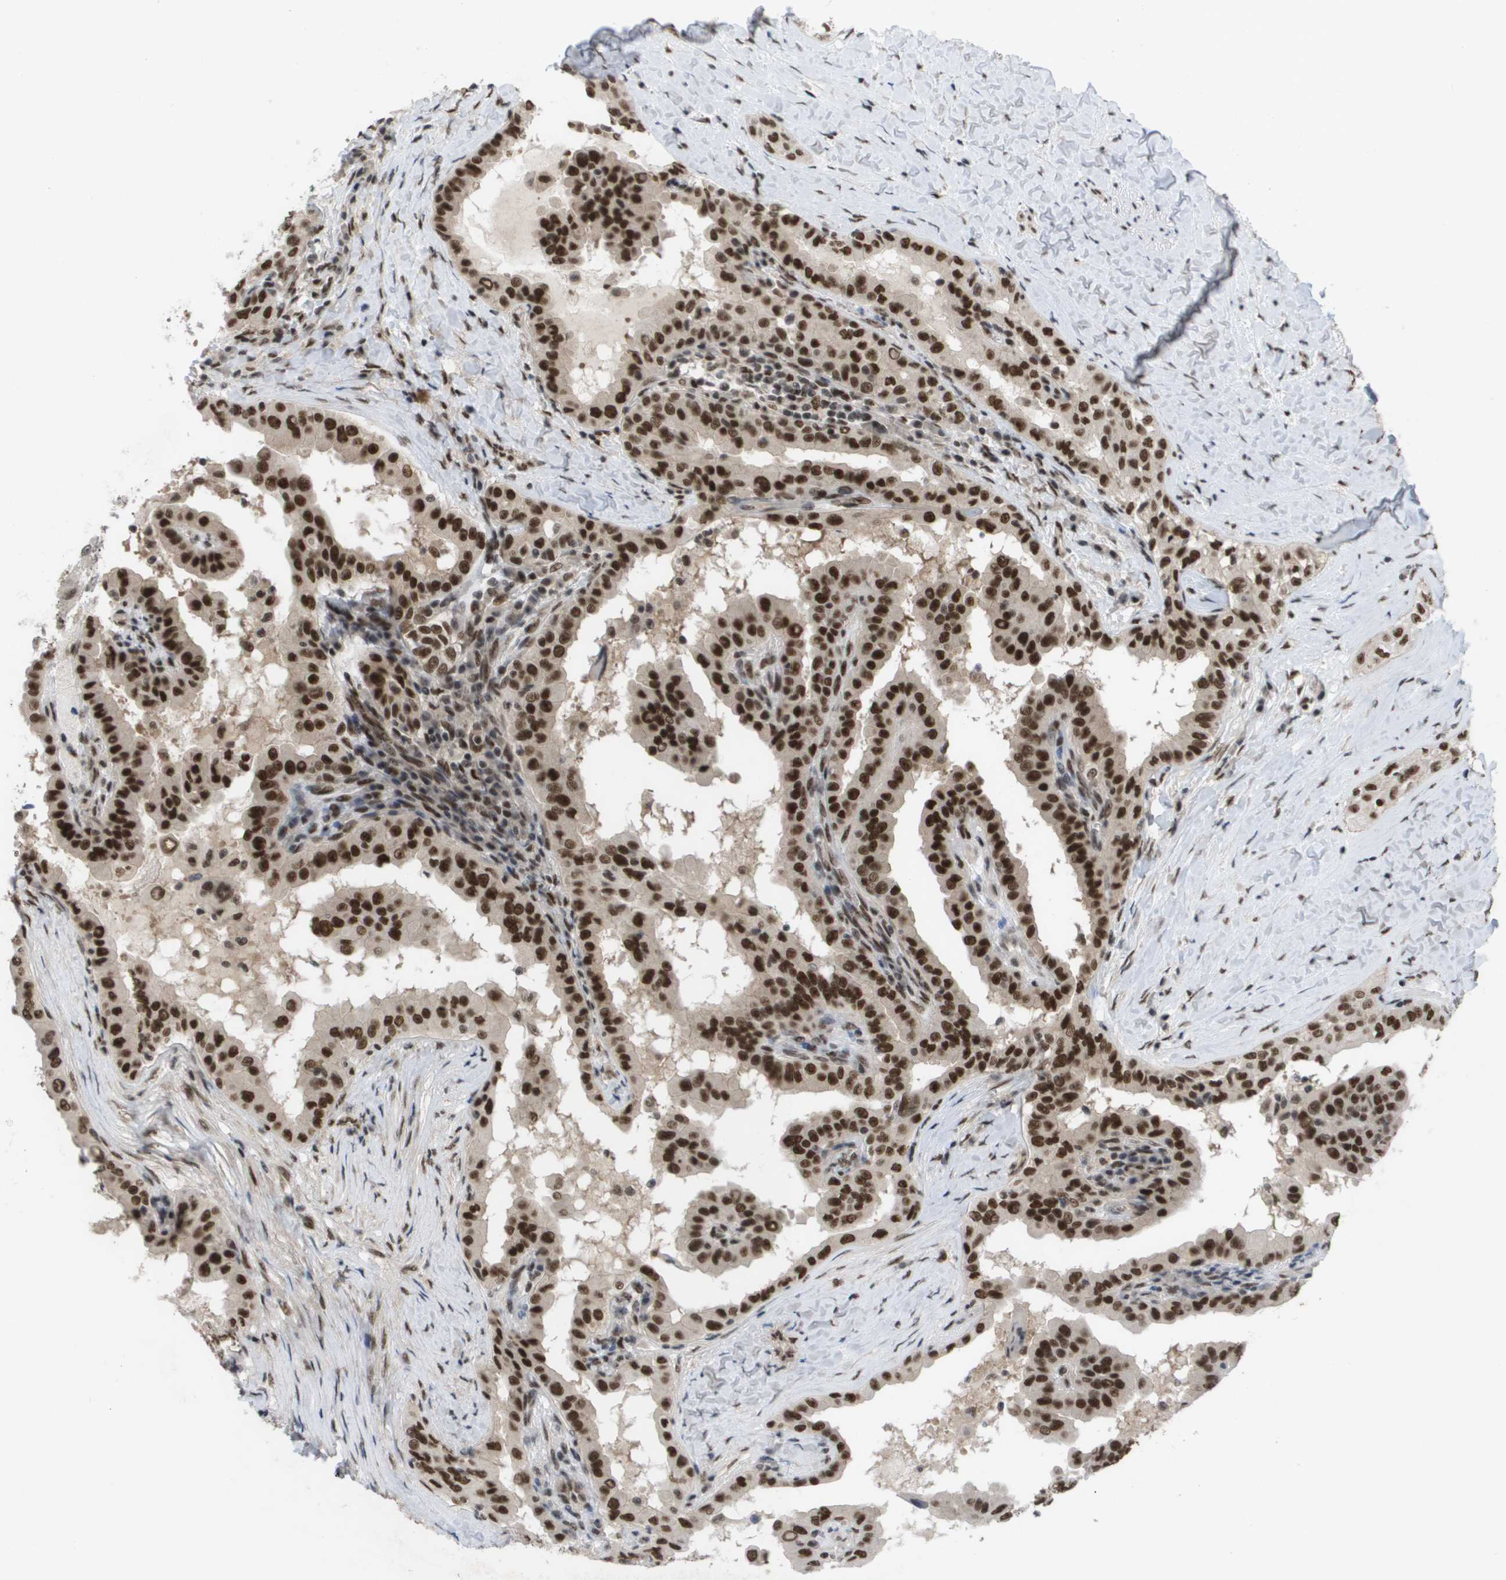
{"staining": {"intensity": "strong", "quantity": ">75%", "location": "nuclear"}, "tissue": "thyroid cancer", "cell_type": "Tumor cells", "image_type": "cancer", "snomed": [{"axis": "morphology", "description": "Papillary adenocarcinoma, NOS"}, {"axis": "topography", "description": "Thyroid gland"}], "caption": "Thyroid cancer stained with a protein marker displays strong staining in tumor cells.", "gene": "CDT1", "patient": {"sex": "male", "age": 33}}